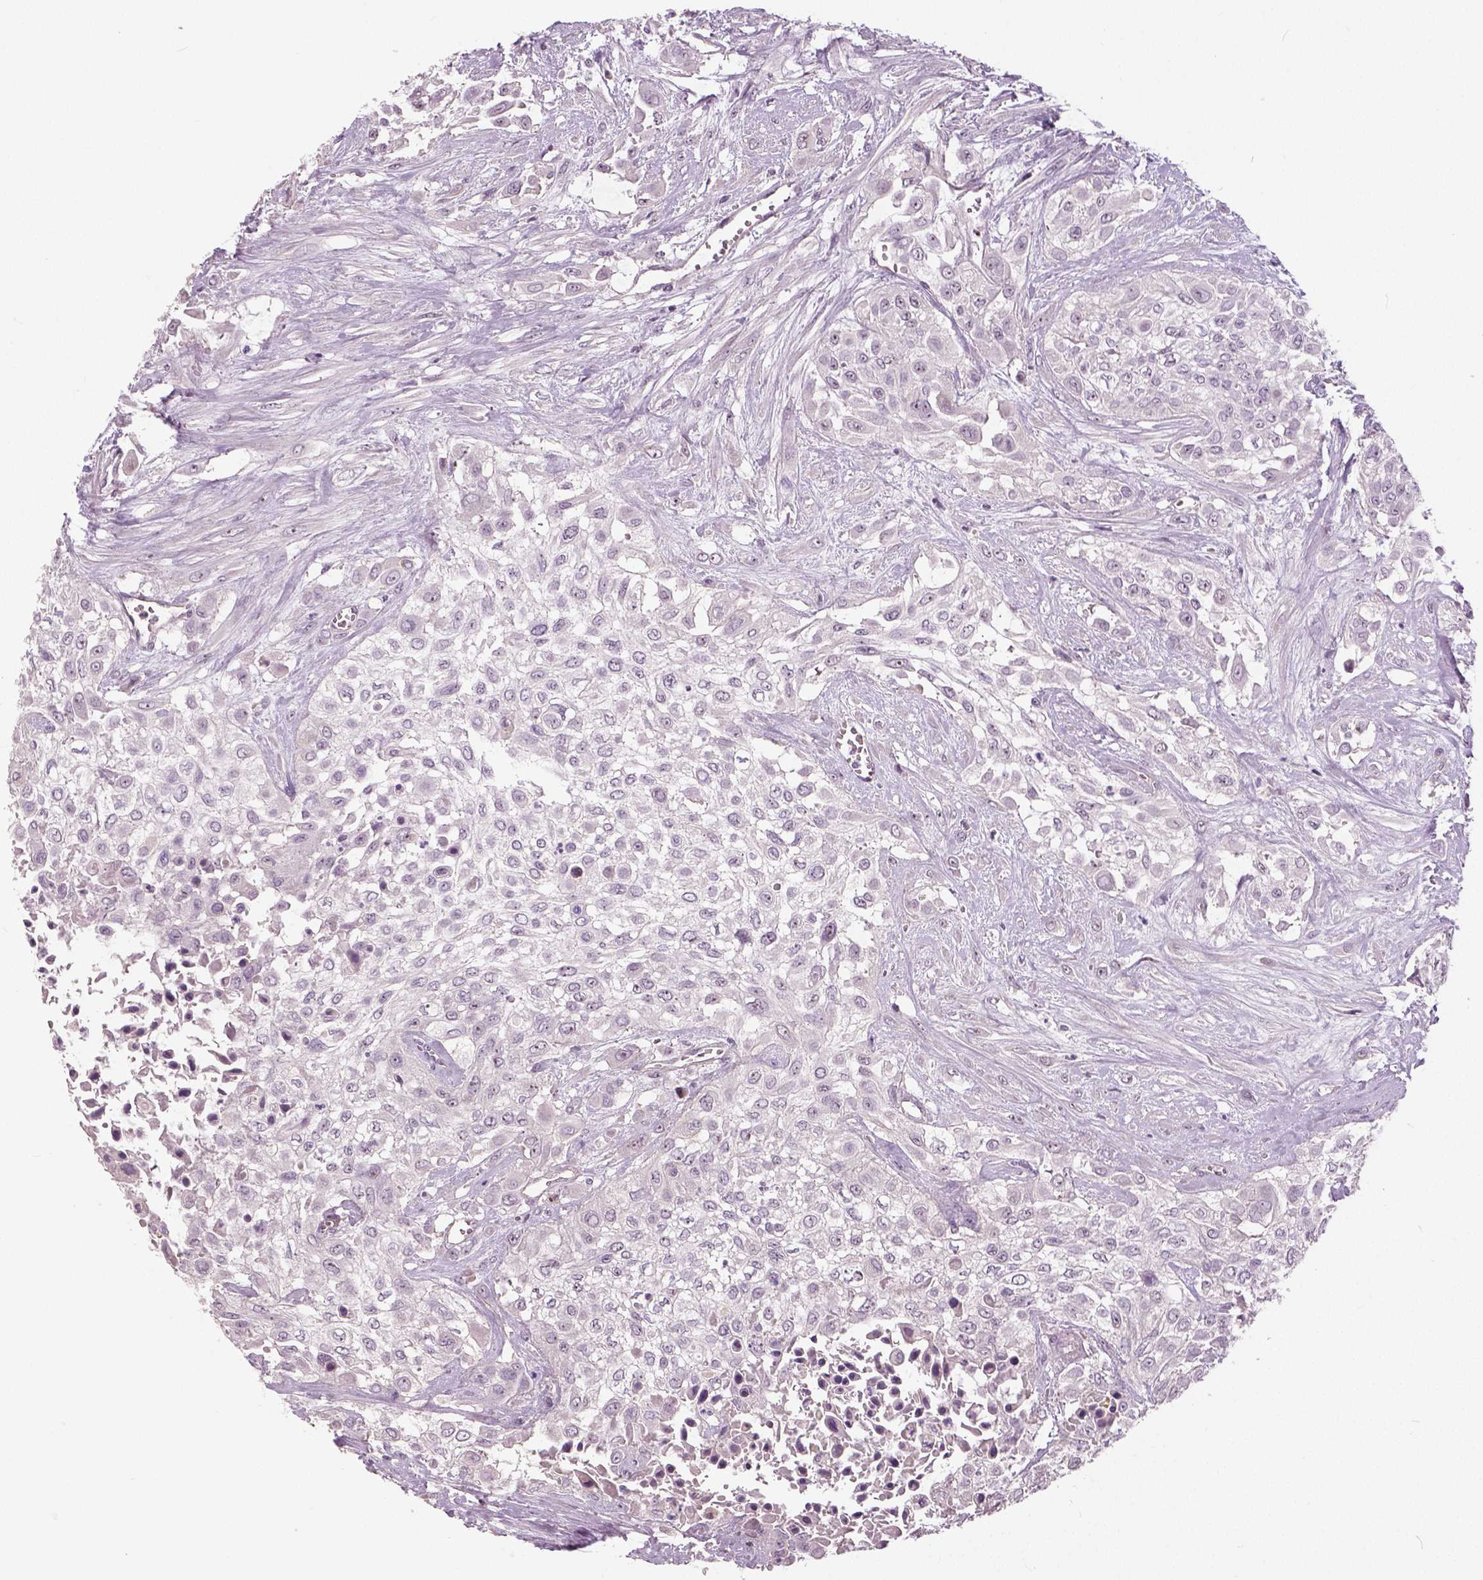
{"staining": {"intensity": "negative", "quantity": "none", "location": "none"}, "tissue": "urothelial cancer", "cell_type": "Tumor cells", "image_type": "cancer", "snomed": [{"axis": "morphology", "description": "Urothelial carcinoma, High grade"}, {"axis": "topography", "description": "Urinary bladder"}], "caption": "Urothelial cancer was stained to show a protein in brown. There is no significant expression in tumor cells.", "gene": "NECAB1", "patient": {"sex": "male", "age": 57}}